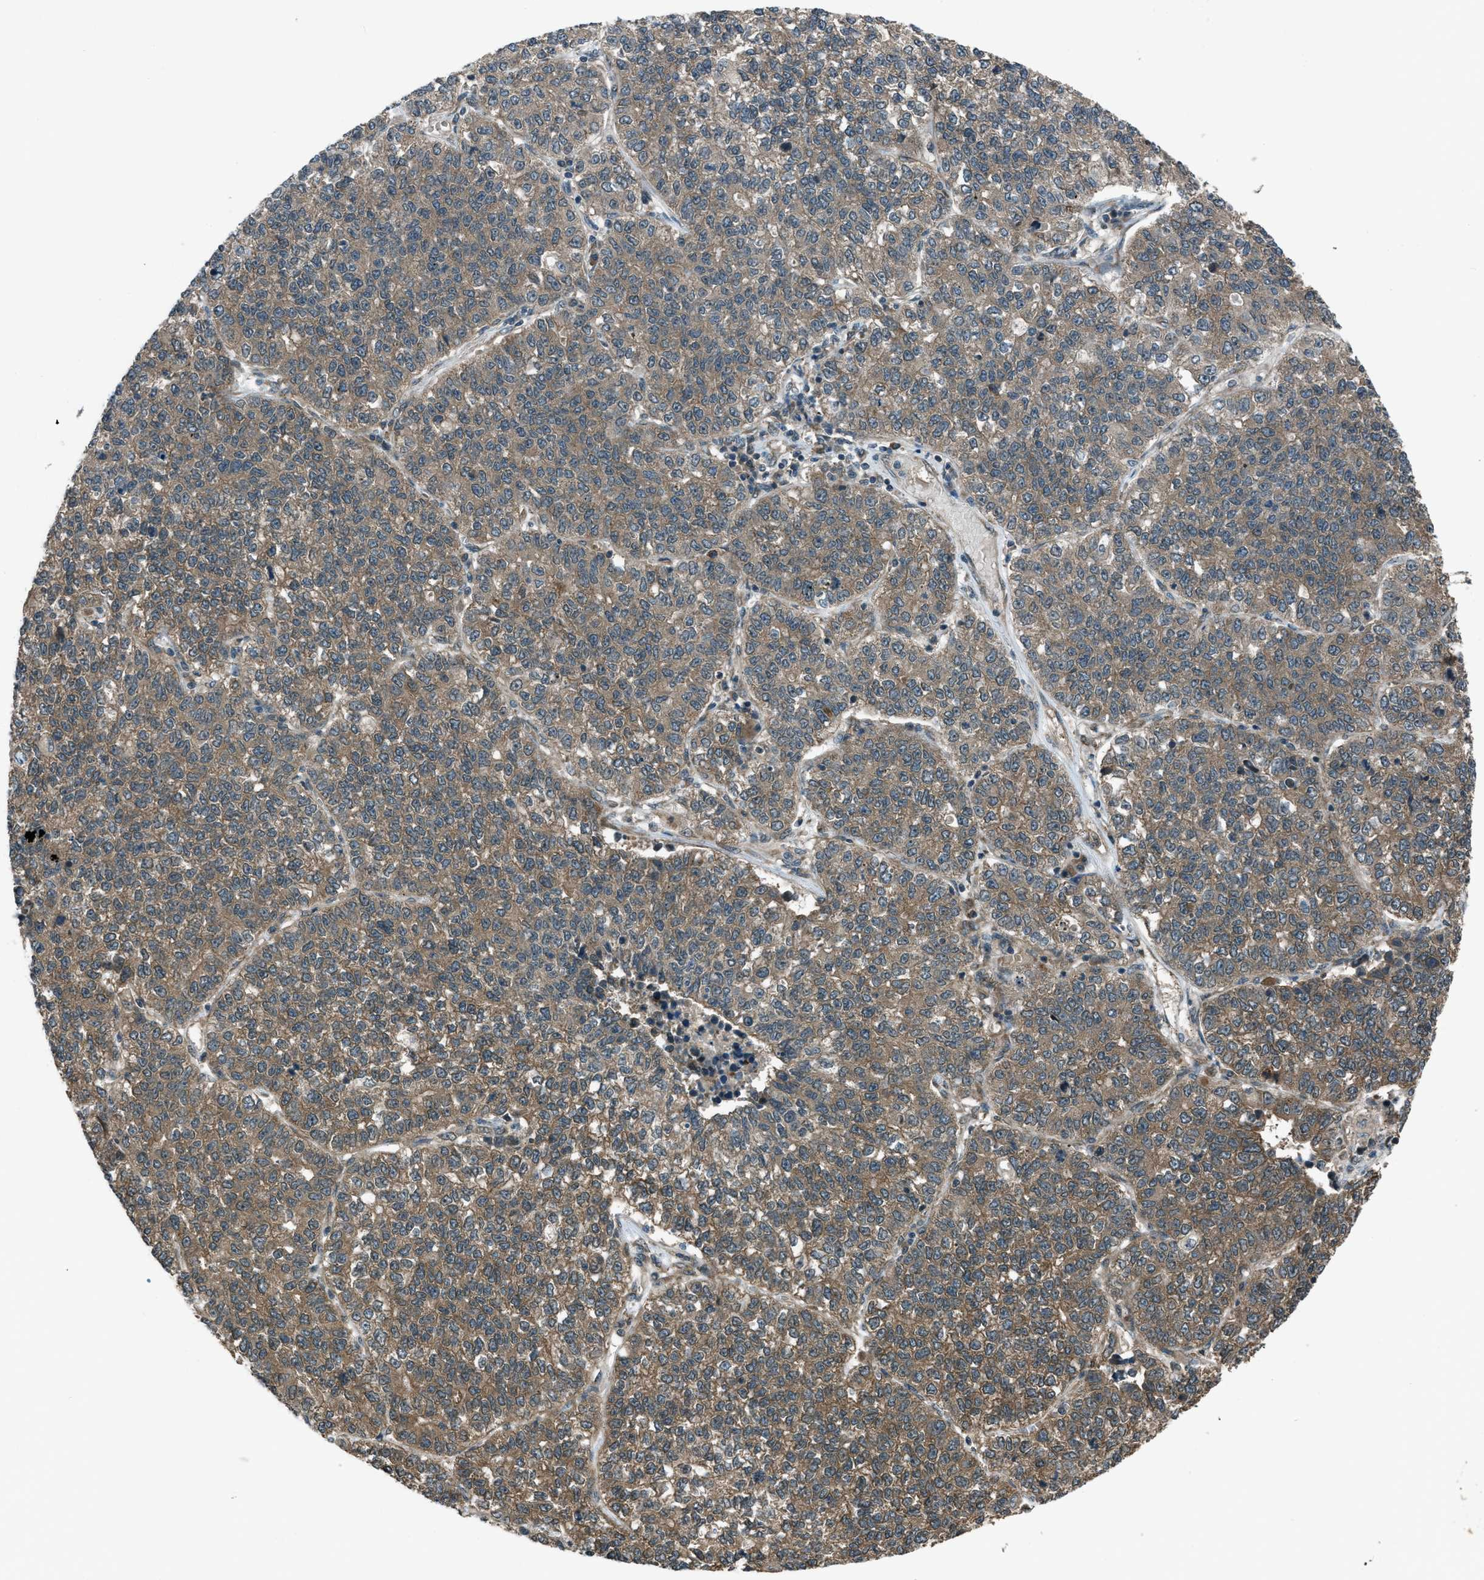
{"staining": {"intensity": "moderate", "quantity": ">75%", "location": "cytoplasmic/membranous"}, "tissue": "lung cancer", "cell_type": "Tumor cells", "image_type": "cancer", "snomed": [{"axis": "morphology", "description": "Adenocarcinoma, NOS"}, {"axis": "topography", "description": "Lung"}], "caption": "A histopathology image of human lung adenocarcinoma stained for a protein displays moderate cytoplasmic/membranous brown staining in tumor cells.", "gene": "ASAP2", "patient": {"sex": "male", "age": 49}}